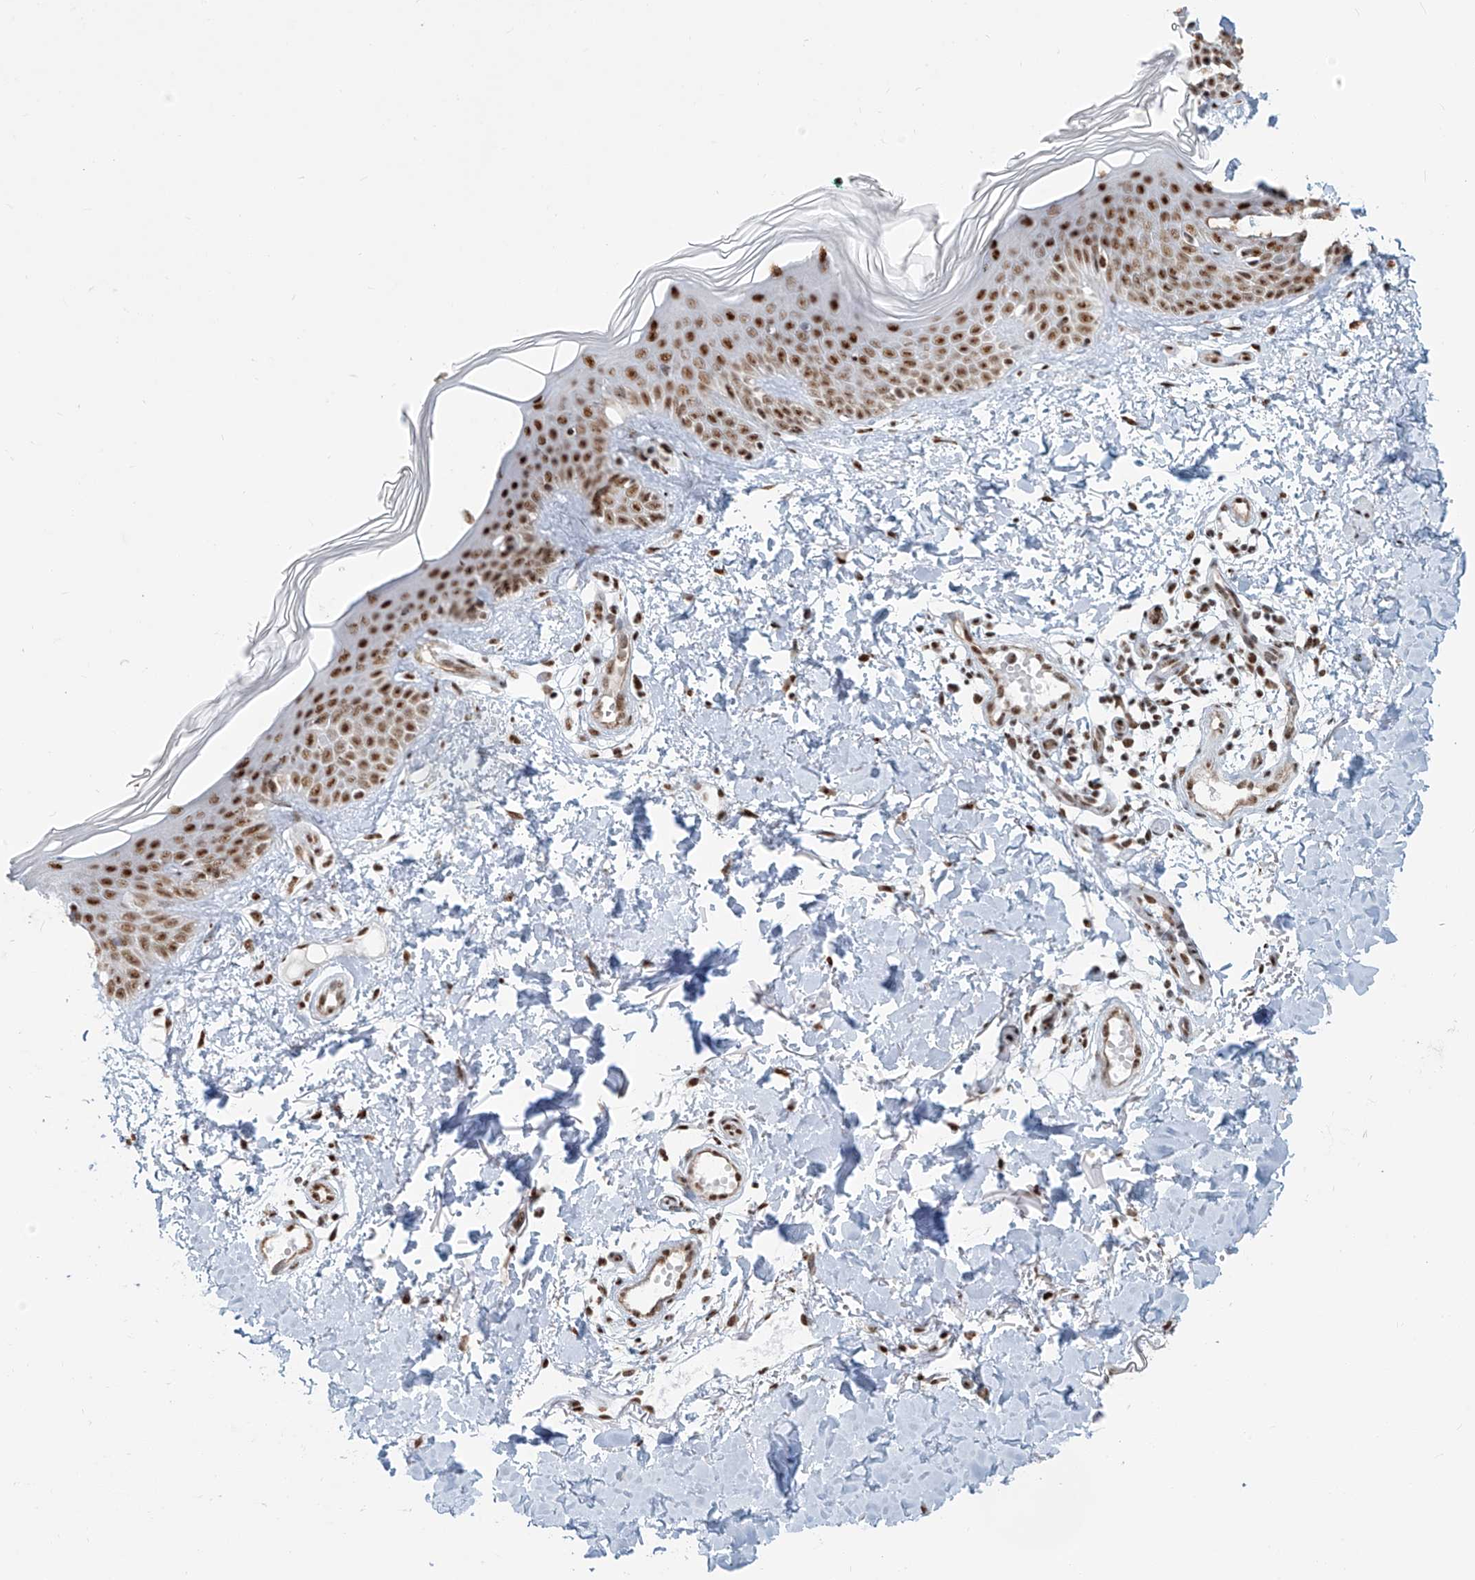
{"staining": {"intensity": "strong", "quantity": ">75%", "location": "nuclear"}, "tissue": "skin", "cell_type": "Fibroblasts", "image_type": "normal", "snomed": [{"axis": "morphology", "description": "Normal tissue, NOS"}, {"axis": "topography", "description": "Skin"}], "caption": "The photomicrograph shows immunohistochemical staining of normal skin. There is strong nuclear staining is seen in approximately >75% of fibroblasts.", "gene": "ENSG00000257390", "patient": {"sex": "male", "age": 37}}